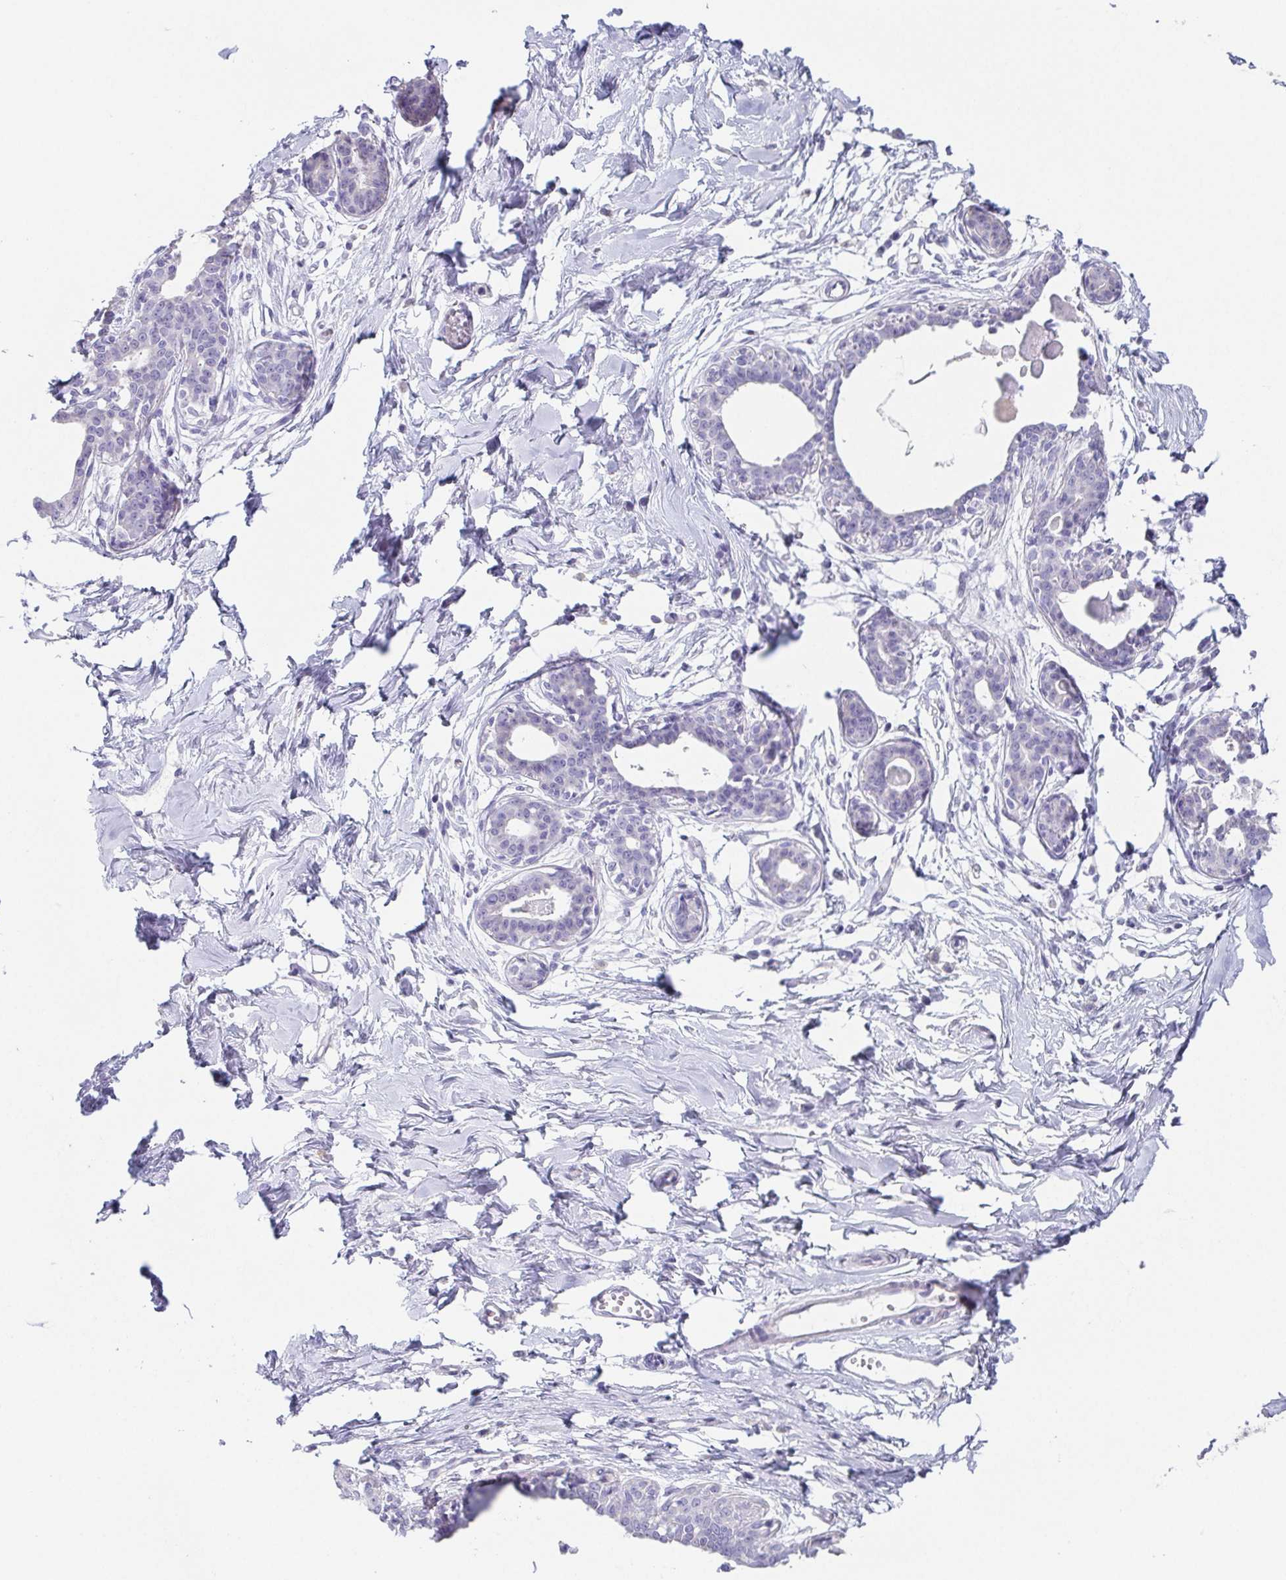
{"staining": {"intensity": "negative", "quantity": "none", "location": "none"}, "tissue": "breast", "cell_type": "Adipocytes", "image_type": "normal", "snomed": [{"axis": "morphology", "description": "Normal tissue, NOS"}, {"axis": "topography", "description": "Breast"}], "caption": "An image of breast stained for a protein demonstrates no brown staining in adipocytes. (DAB (3,3'-diaminobenzidine) IHC visualized using brightfield microscopy, high magnification).", "gene": "HDGFL1", "patient": {"sex": "female", "age": 45}}